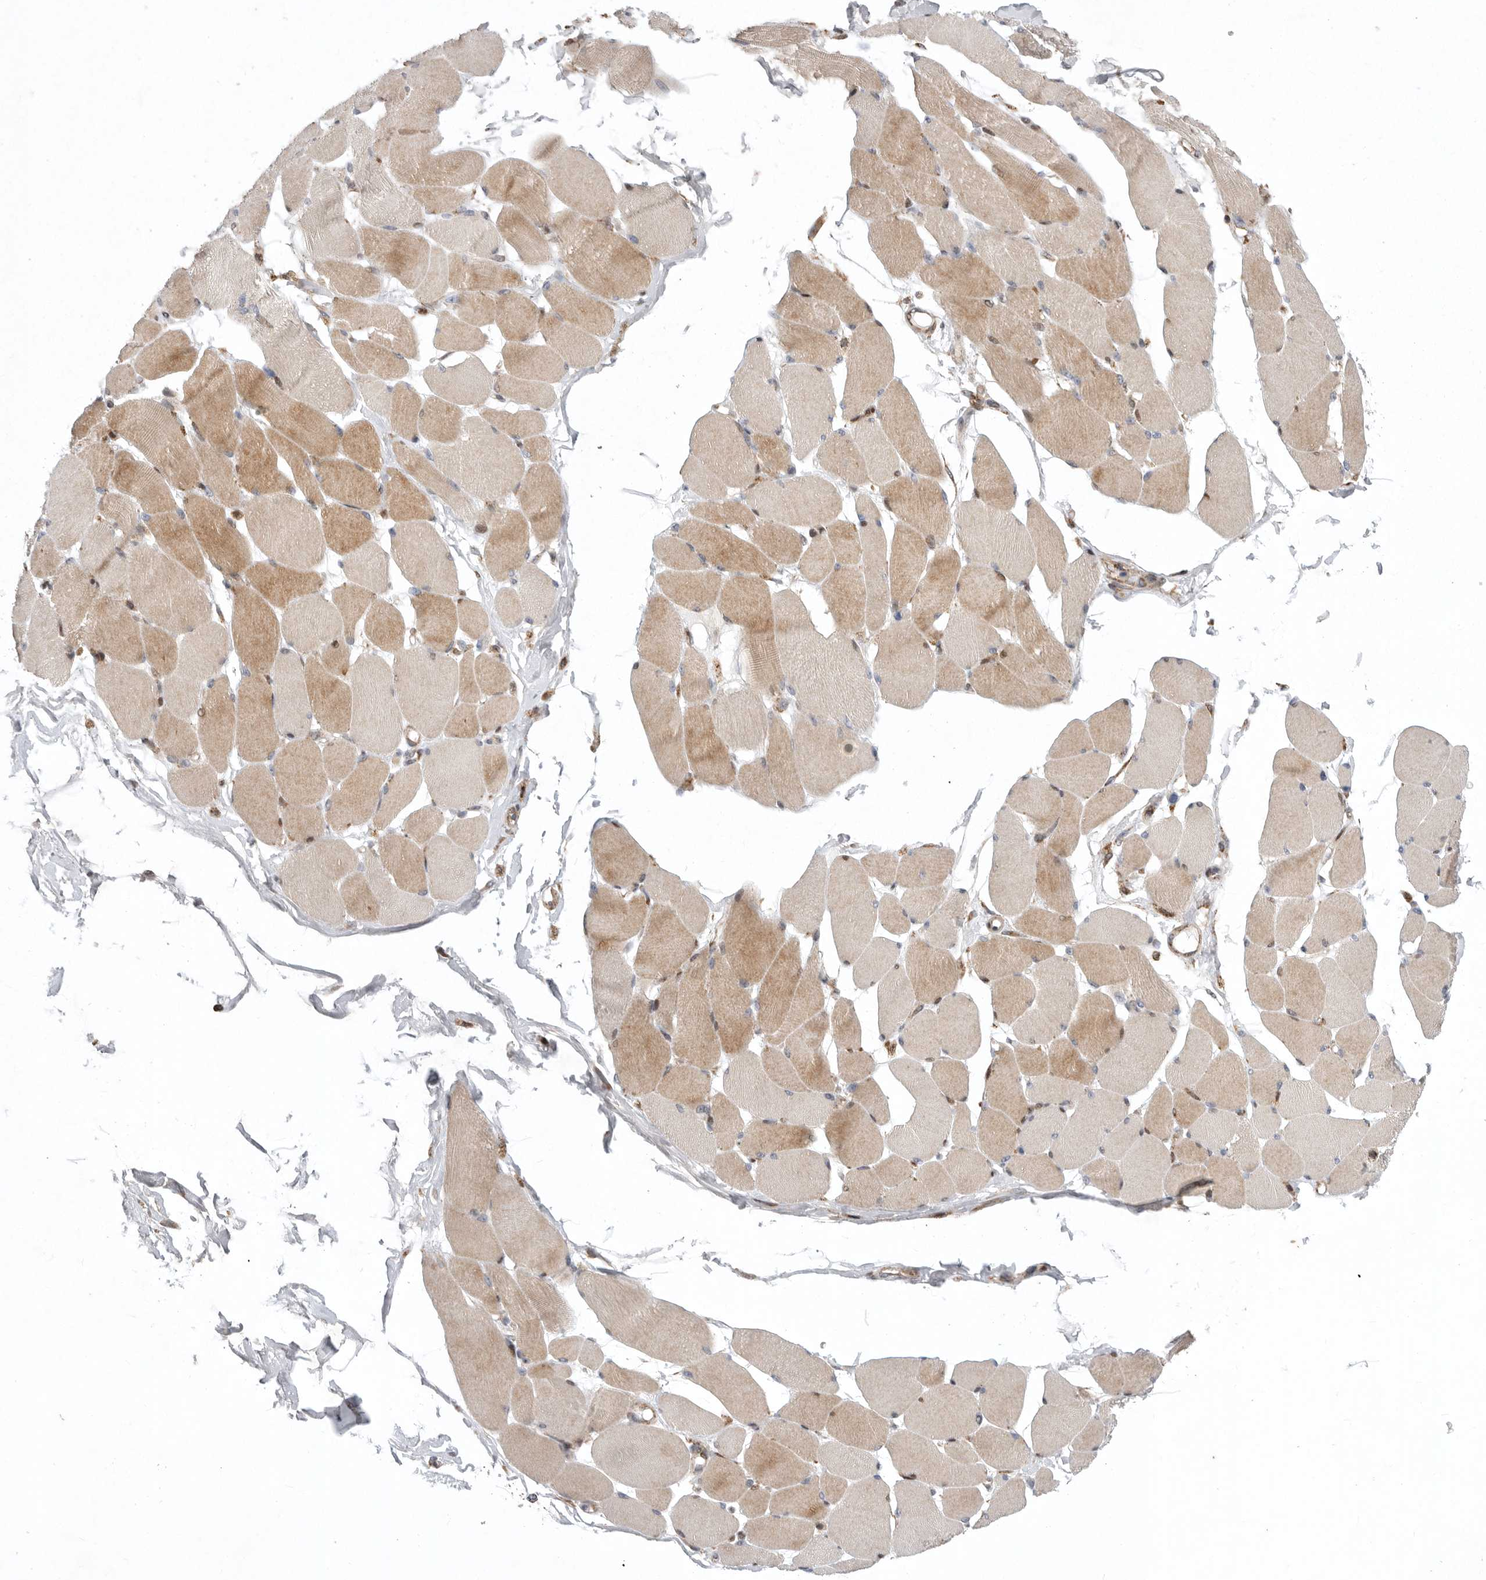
{"staining": {"intensity": "moderate", "quantity": ">75%", "location": "cytoplasmic/membranous"}, "tissue": "skeletal muscle", "cell_type": "Myocytes", "image_type": "normal", "snomed": [{"axis": "morphology", "description": "Normal tissue, NOS"}, {"axis": "topography", "description": "Skin"}, {"axis": "topography", "description": "Skeletal muscle"}], "caption": "Skeletal muscle stained with a brown dye demonstrates moderate cytoplasmic/membranous positive staining in approximately >75% of myocytes.", "gene": "MPZL1", "patient": {"sex": "male", "age": 83}}